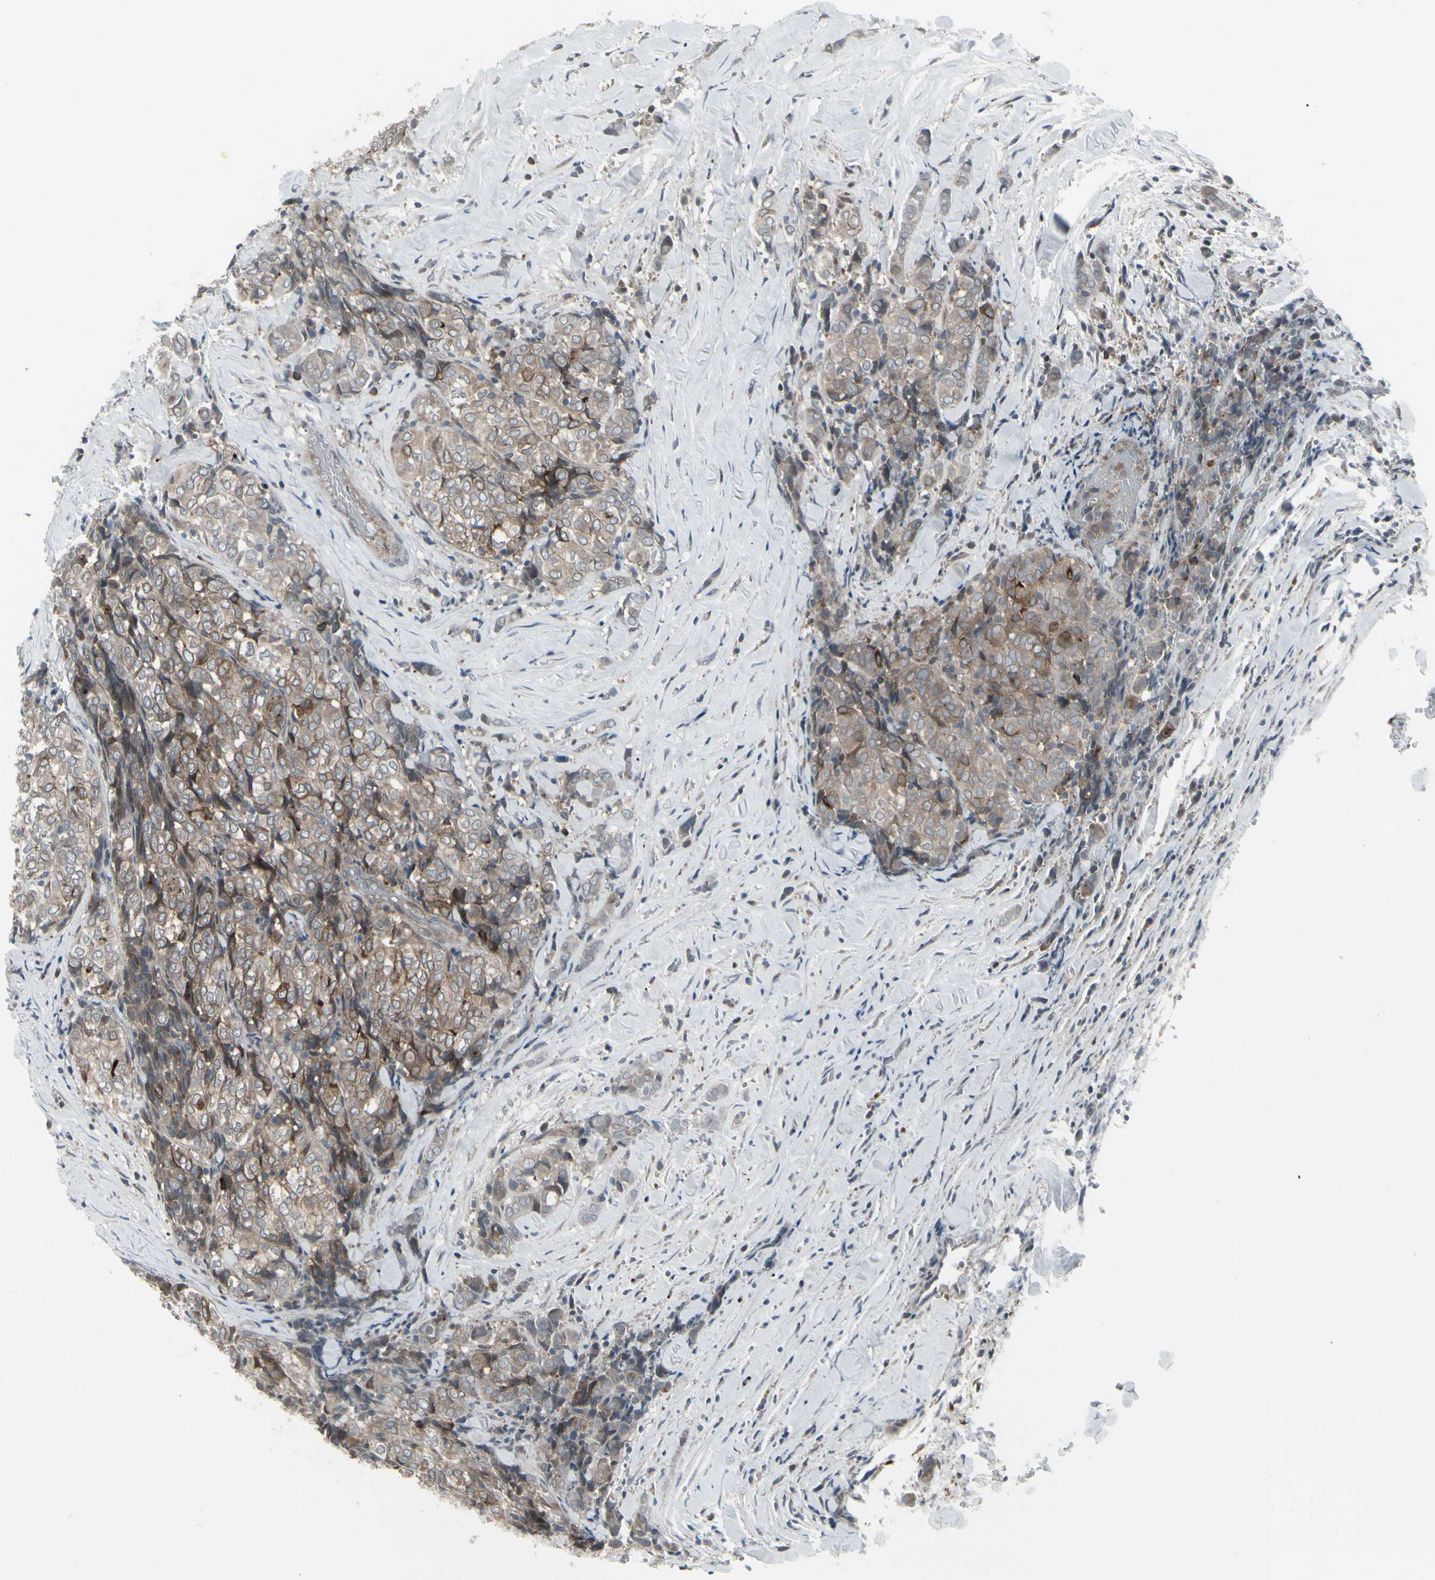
{"staining": {"intensity": "moderate", "quantity": ">75%", "location": "cytoplasmic/membranous"}, "tissue": "thyroid cancer", "cell_type": "Tumor cells", "image_type": "cancer", "snomed": [{"axis": "morphology", "description": "Normal tissue, NOS"}, {"axis": "morphology", "description": "Papillary adenocarcinoma, NOS"}, {"axis": "topography", "description": "Thyroid gland"}], "caption": "This micrograph shows IHC staining of human thyroid papillary adenocarcinoma, with medium moderate cytoplasmic/membranous expression in approximately >75% of tumor cells.", "gene": "IGFBP6", "patient": {"sex": "female", "age": 30}}